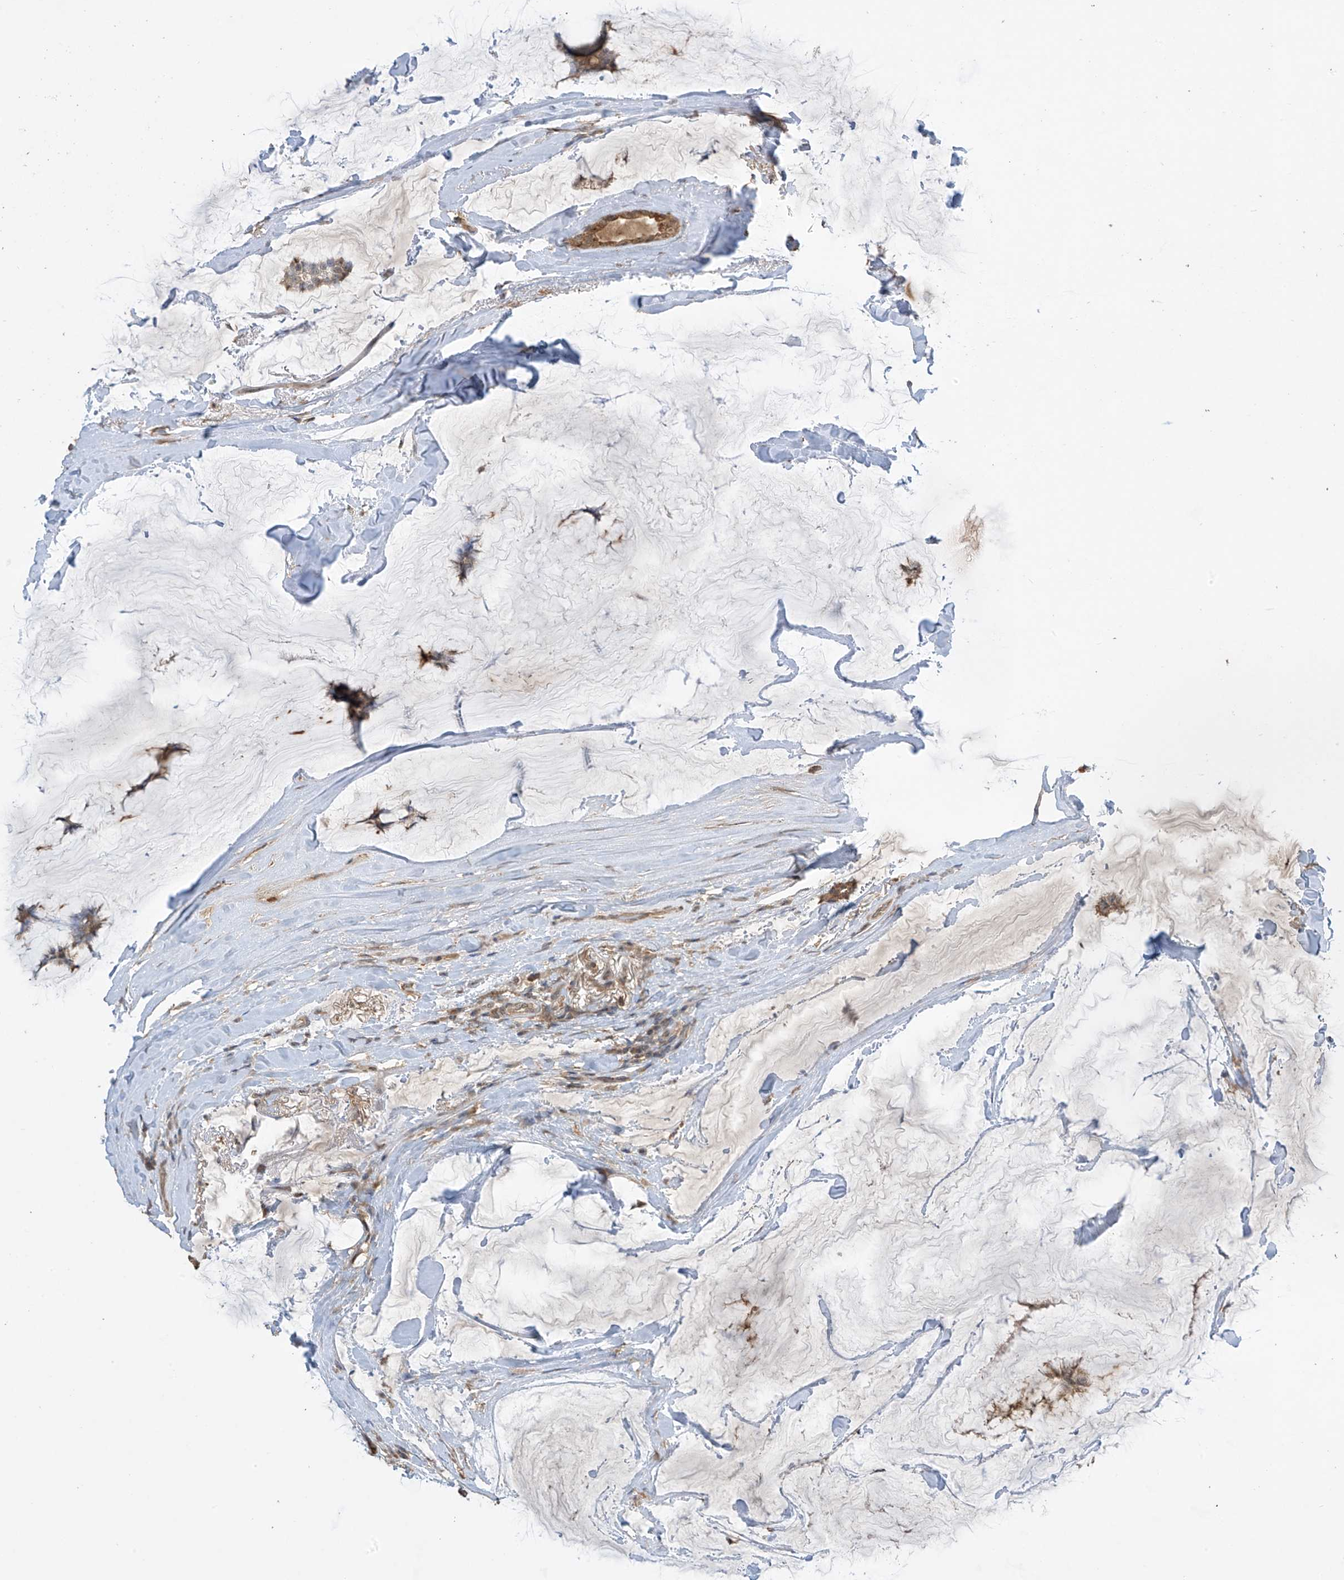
{"staining": {"intensity": "moderate", "quantity": "25%-75%", "location": "cytoplasmic/membranous"}, "tissue": "breast cancer", "cell_type": "Tumor cells", "image_type": "cancer", "snomed": [{"axis": "morphology", "description": "Duct carcinoma"}, {"axis": "topography", "description": "Breast"}], "caption": "IHC of breast infiltrating ductal carcinoma reveals medium levels of moderate cytoplasmic/membranous staining in about 25%-75% of tumor cells. (DAB (3,3'-diaminobenzidine) IHC, brown staining for protein, blue staining for nuclei).", "gene": "SLFN14", "patient": {"sex": "female", "age": 93}}